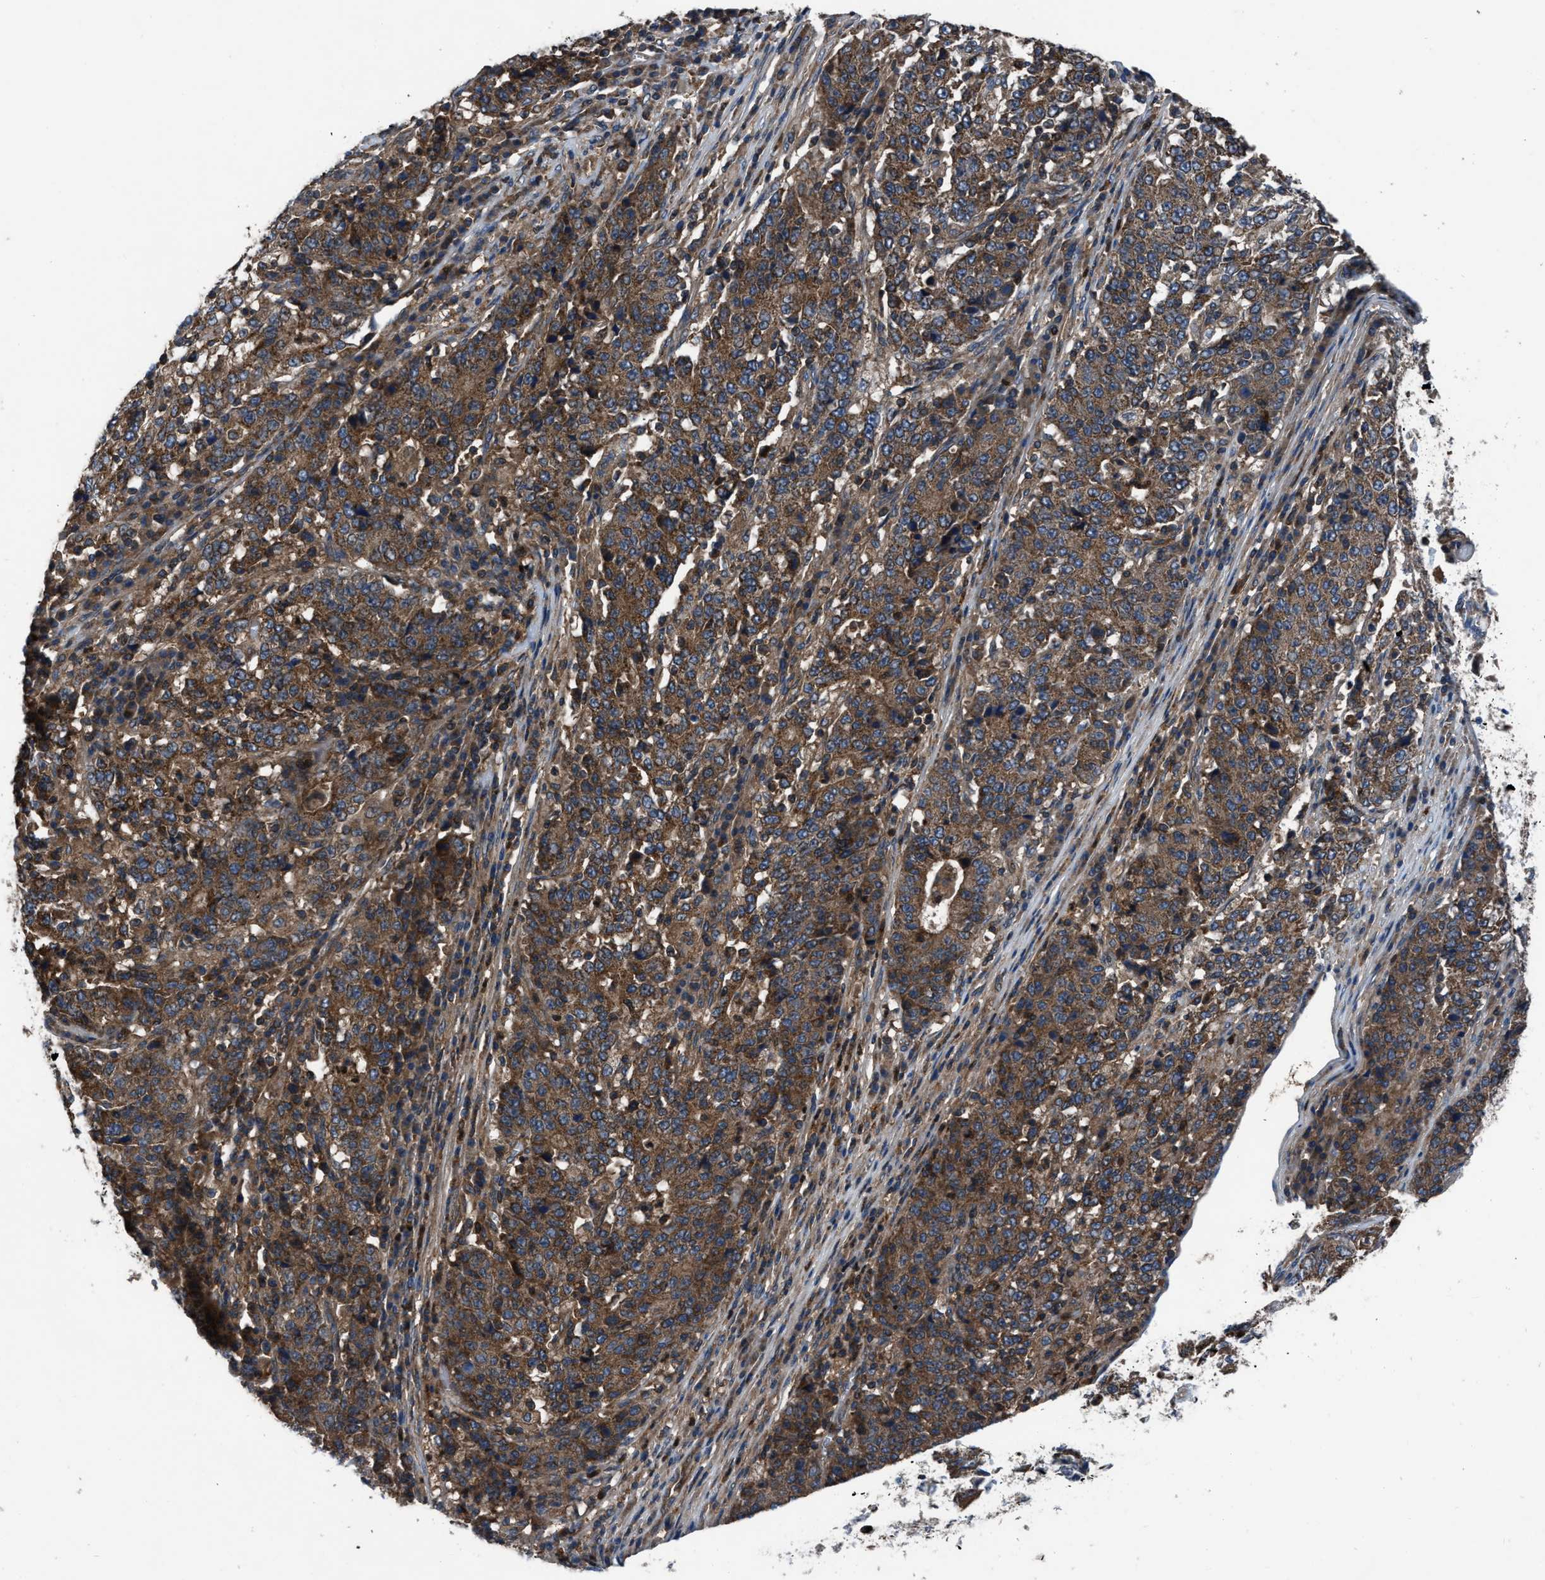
{"staining": {"intensity": "strong", "quantity": ">75%", "location": "cytoplasmic/membranous"}, "tissue": "stomach cancer", "cell_type": "Tumor cells", "image_type": "cancer", "snomed": [{"axis": "morphology", "description": "Adenocarcinoma, NOS"}, {"axis": "topography", "description": "Stomach"}], "caption": "This photomicrograph shows stomach adenocarcinoma stained with IHC to label a protein in brown. The cytoplasmic/membranous of tumor cells show strong positivity for the protein. Nuclei are counter-stained blue.", "gene": "USP25", "patient": {"sex": "female", "age": 65}}